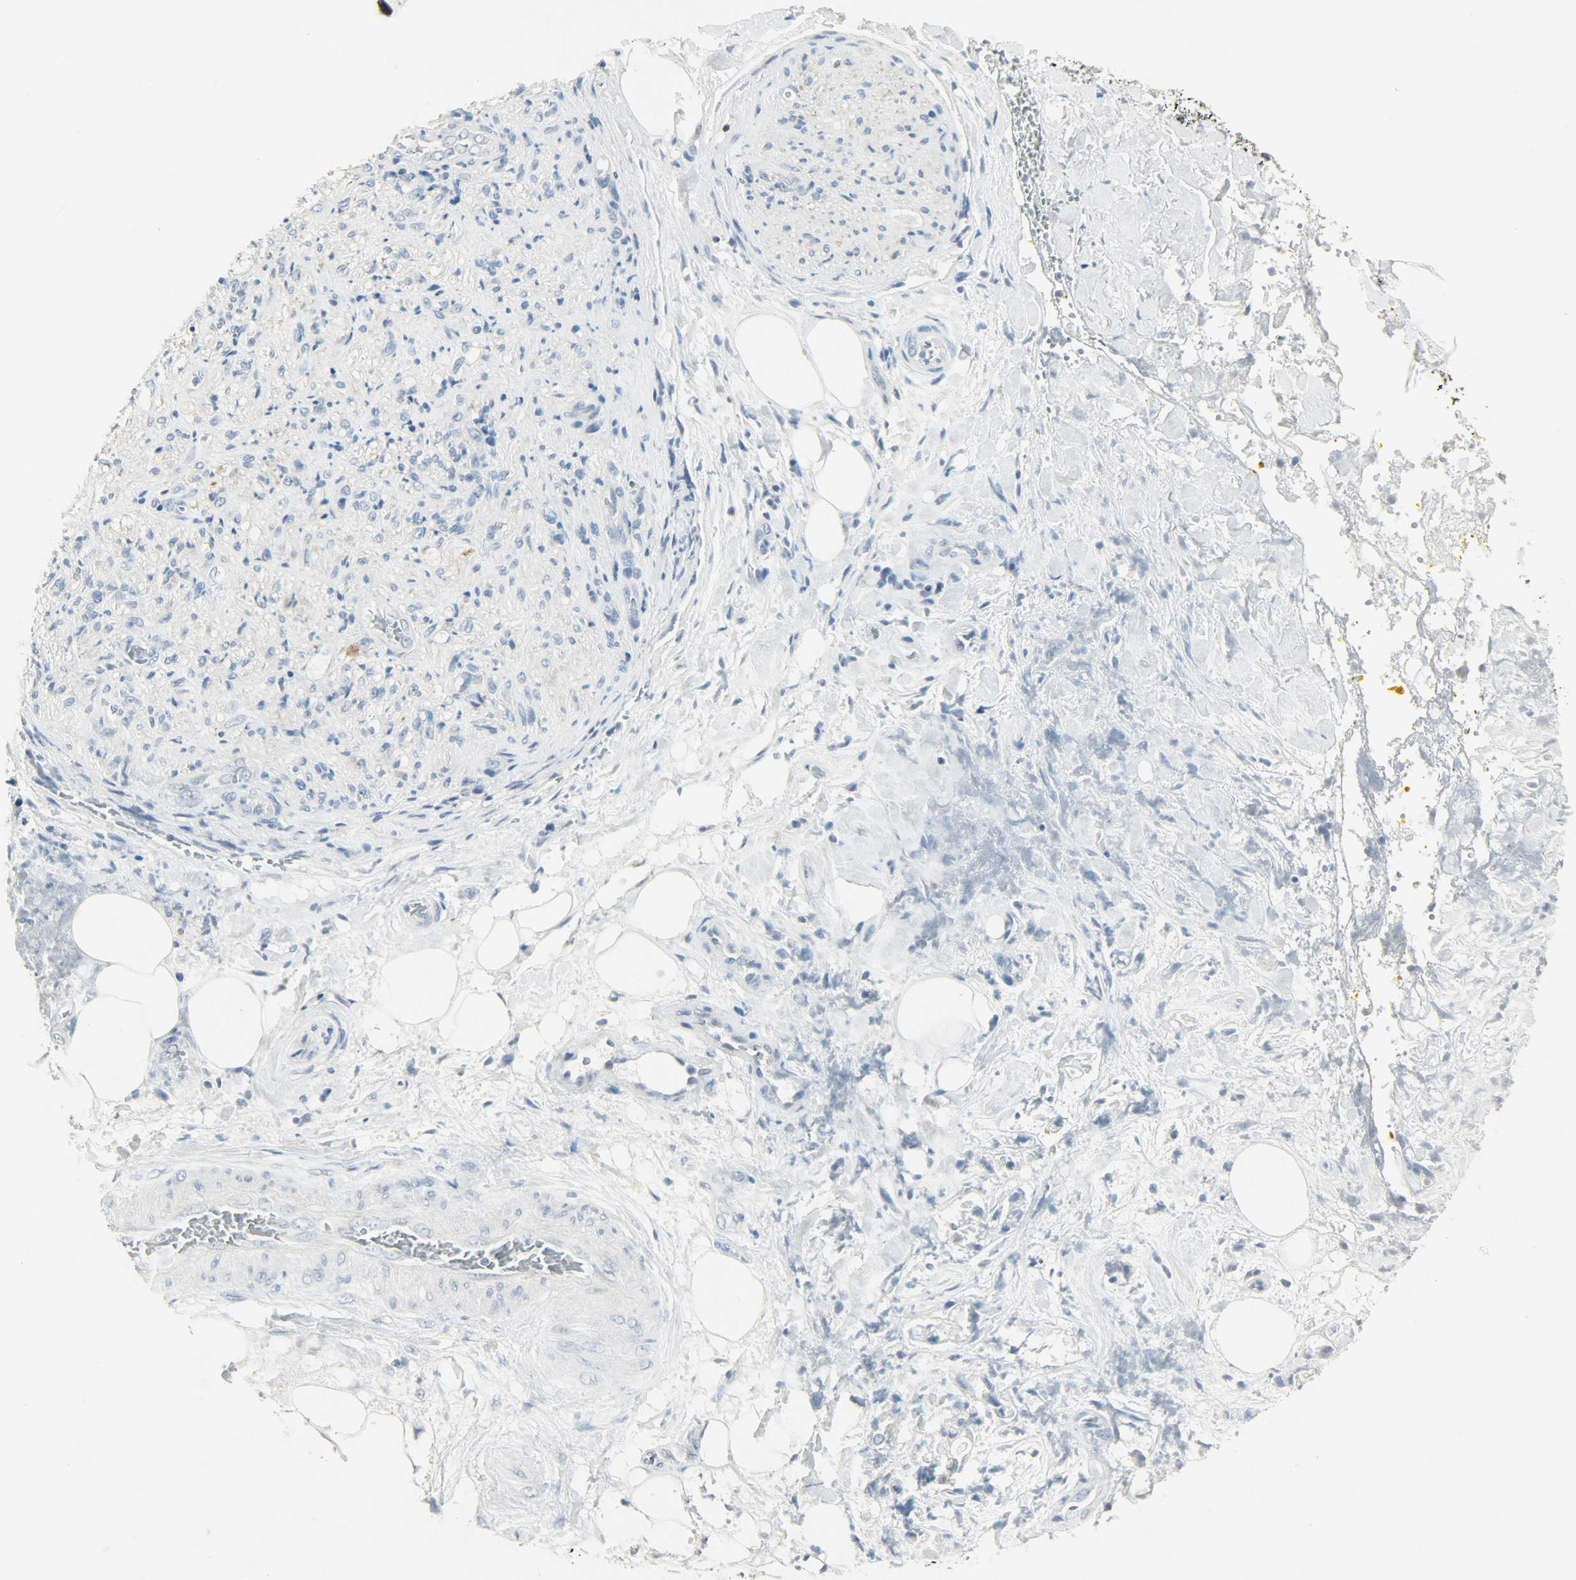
{"staining": {"intensity": "negative", "quantity": "none", "location": "none"}, "tissue": "pancreatic cancer", "cell_type": "Tumor cells", "image_type": "cancer", "snomed": [{"axis": "morphology", "description": "Adenocarcinoma, NOS"}, {"axis": "topography", "description": "Pancreas"}], "caption": "Tumor cells are negative for brown protein staining in pancreatic adenocarcinoma.", "gene": "CAMK4", "patient": {"sex": "male", "age": 70}}